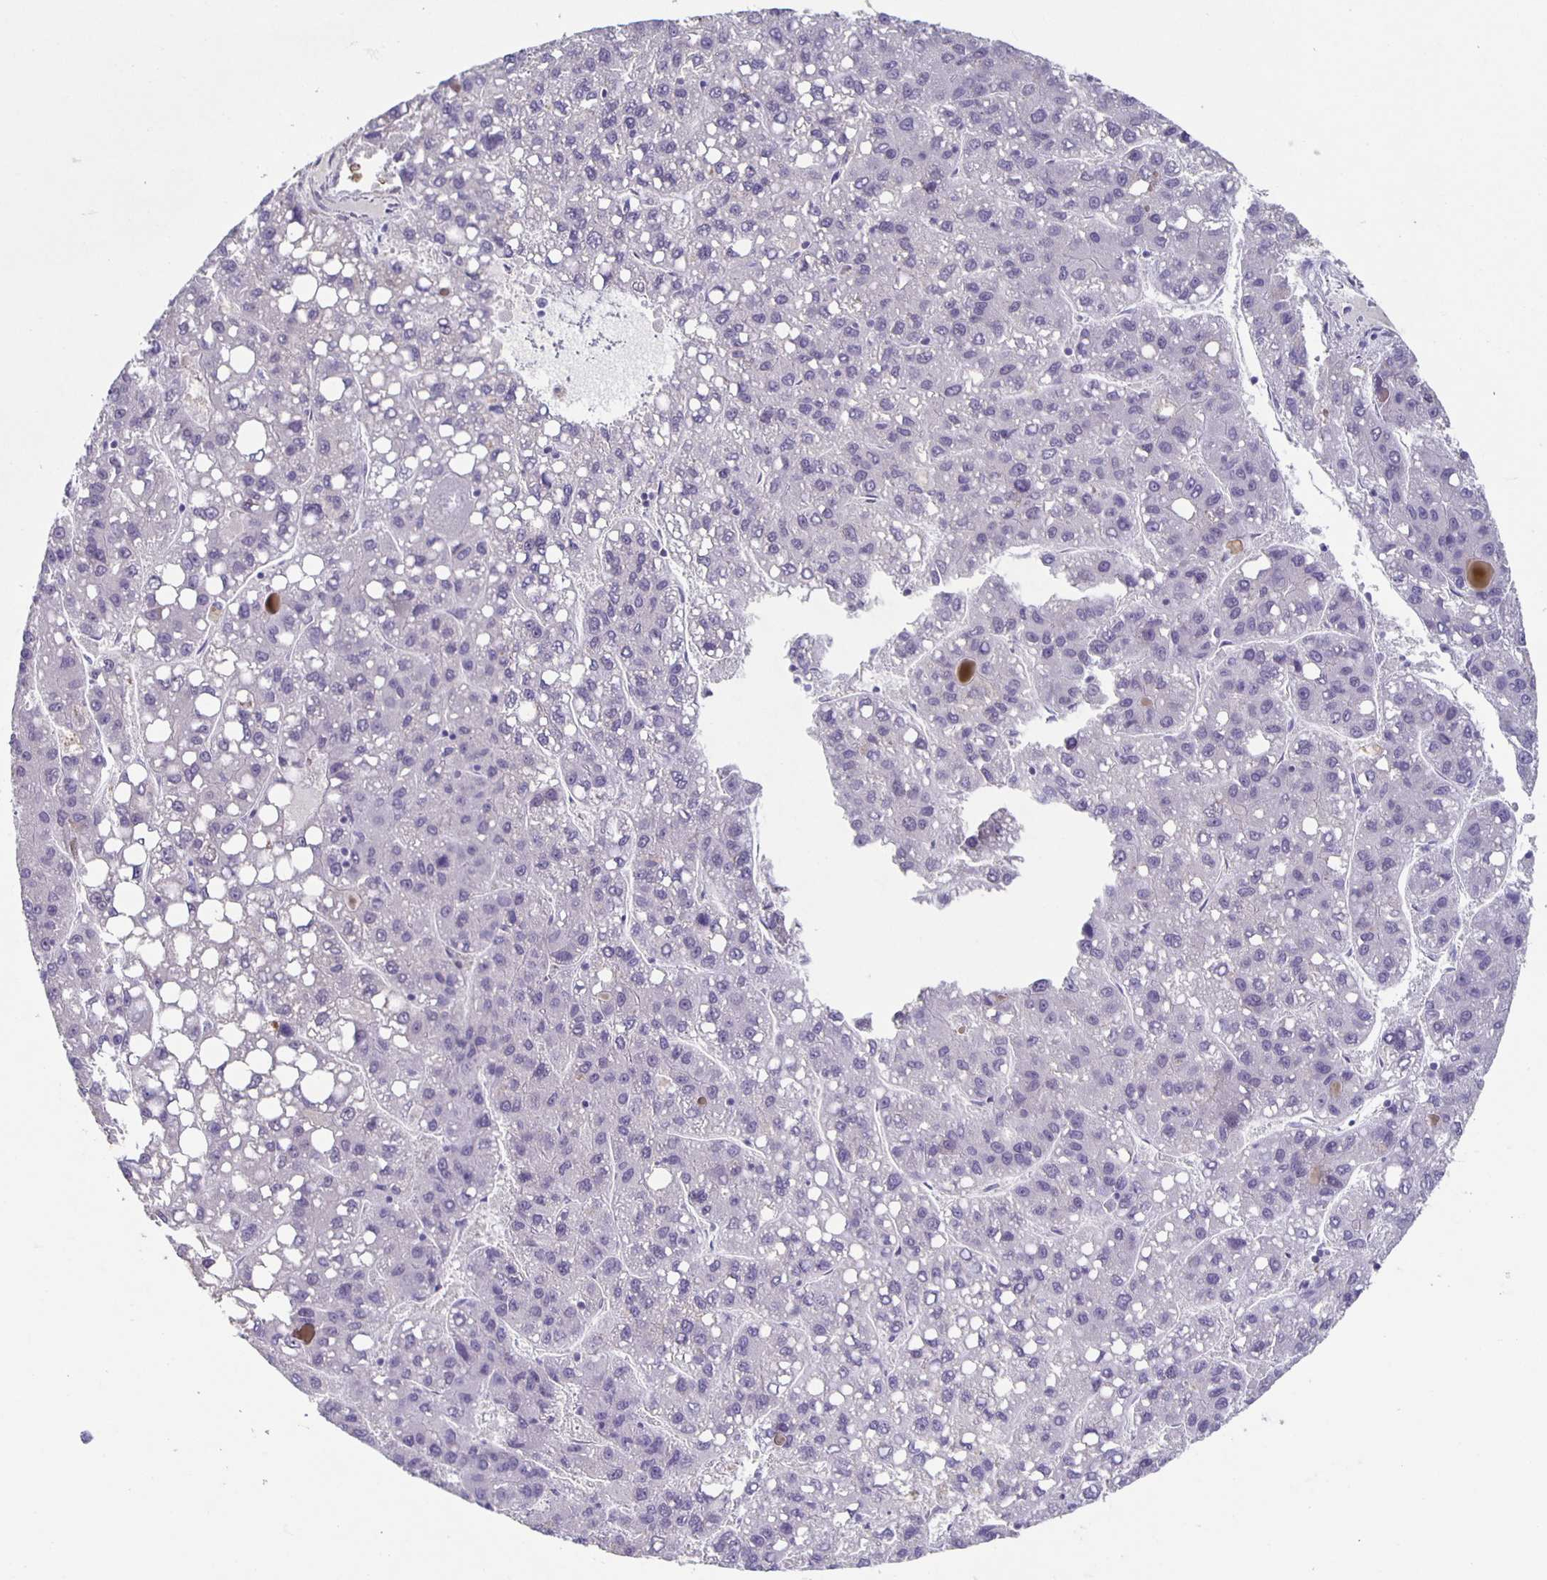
{"staining": {"intensity": "negative", "quantity": "none", "location": "none"}, "tissue": "liver cancer", "cell_type": "Tumor cells", "image_type": "cancer", "snomed": [{"axis": "morphology", "description": "Carcinoma, Hepatocellular, NOS"}, {"axis": "topography", "description": "Liver"}], "caption": "The histopathology image exhibits no significant expression in tumor cells of liver cancer (hepatocellular carcinoma).", "gene": "CARNS1", "patient": {"sex": "female", "age": 82}}